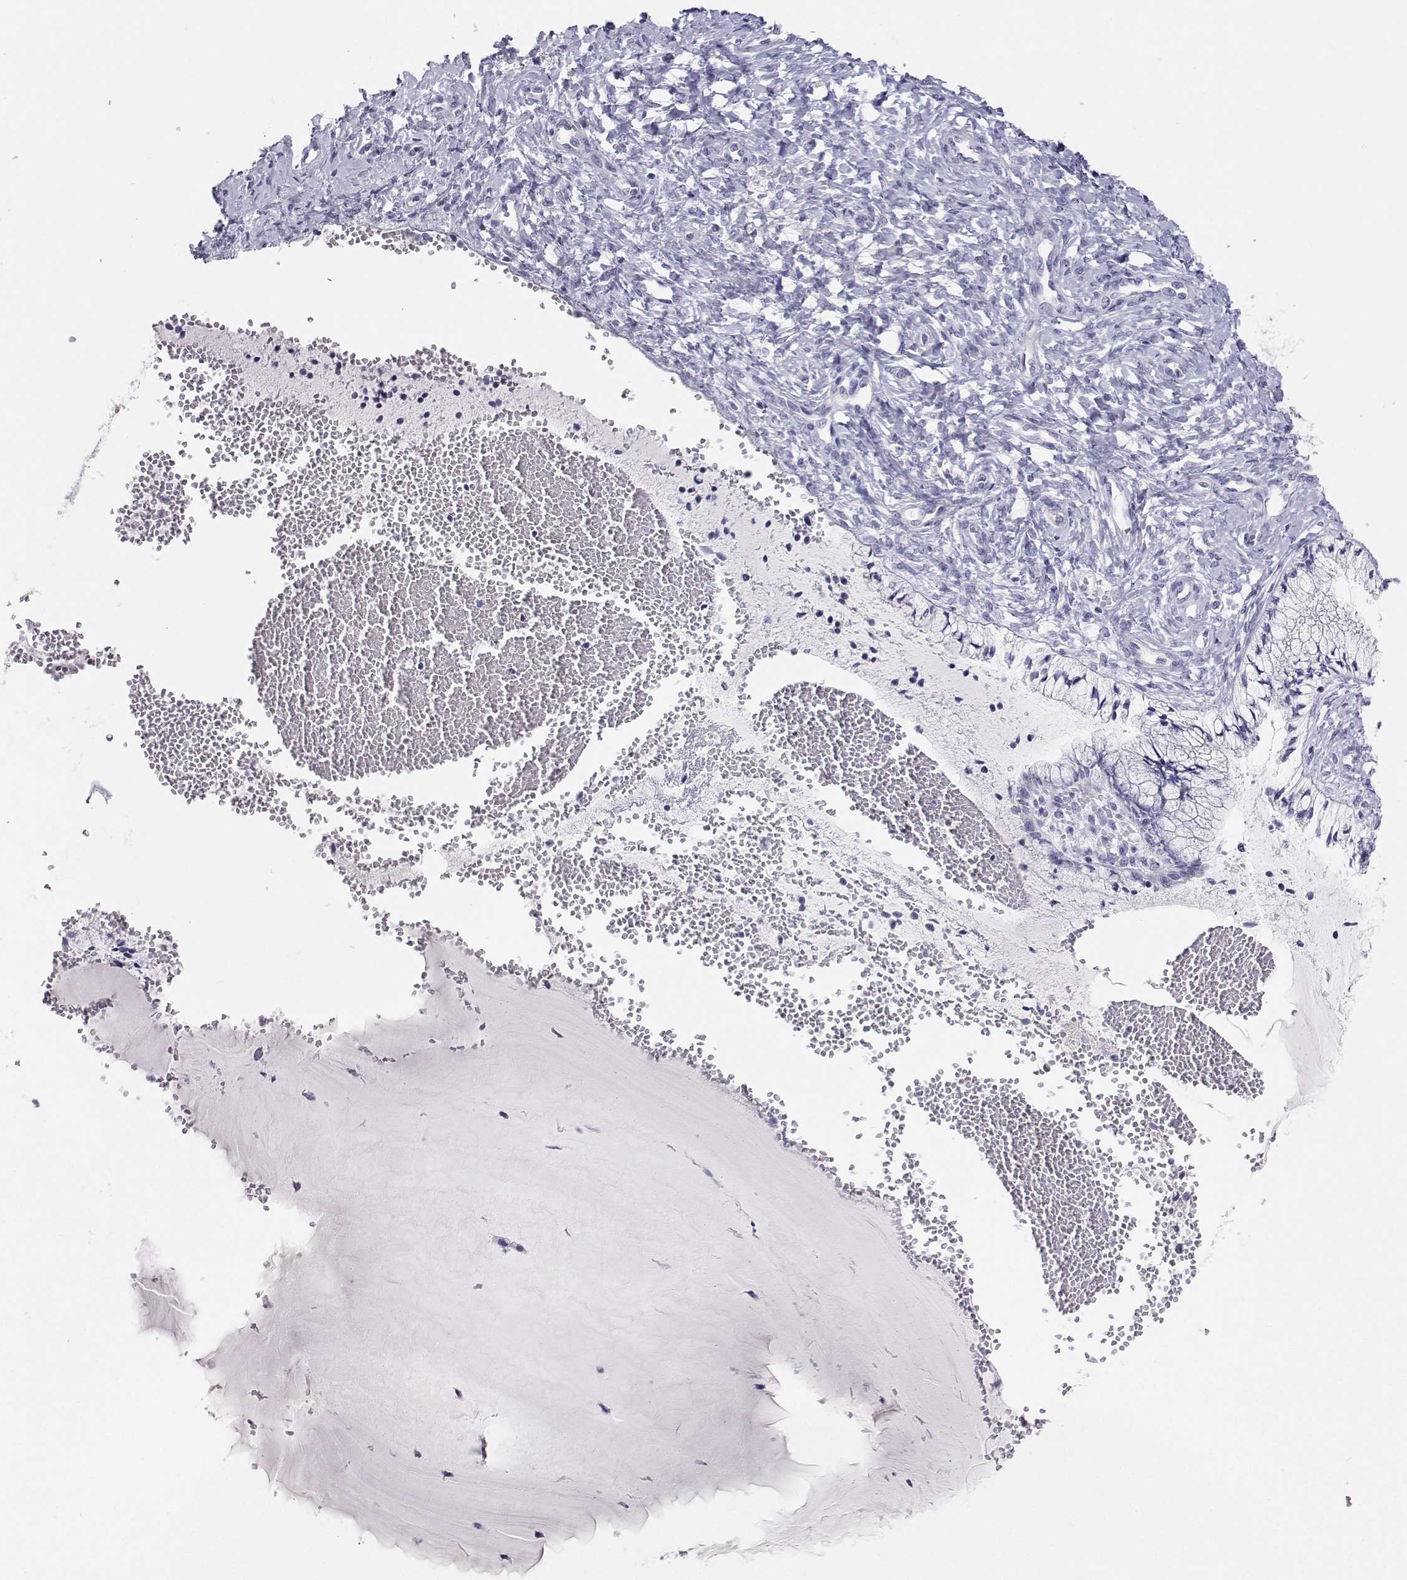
{"staining": {"intensity": "negative", "quantity": "none", "location": "none"}, "tissue": "cervix", "cell_type": "Glandular cells", "image_type": "normal", "snomed": [{"axis": "morphology", "description": "Normal tissue, NOS"}, {"axis": "topography", "description": "Cervix"}], "caption": "IHC photomicrograph of normal cervix: human cervix stained with DAB displays no significant protein expression in glandular cells.", "gene": "BHMT", "patient": {"sex": "female", "age": 37}}